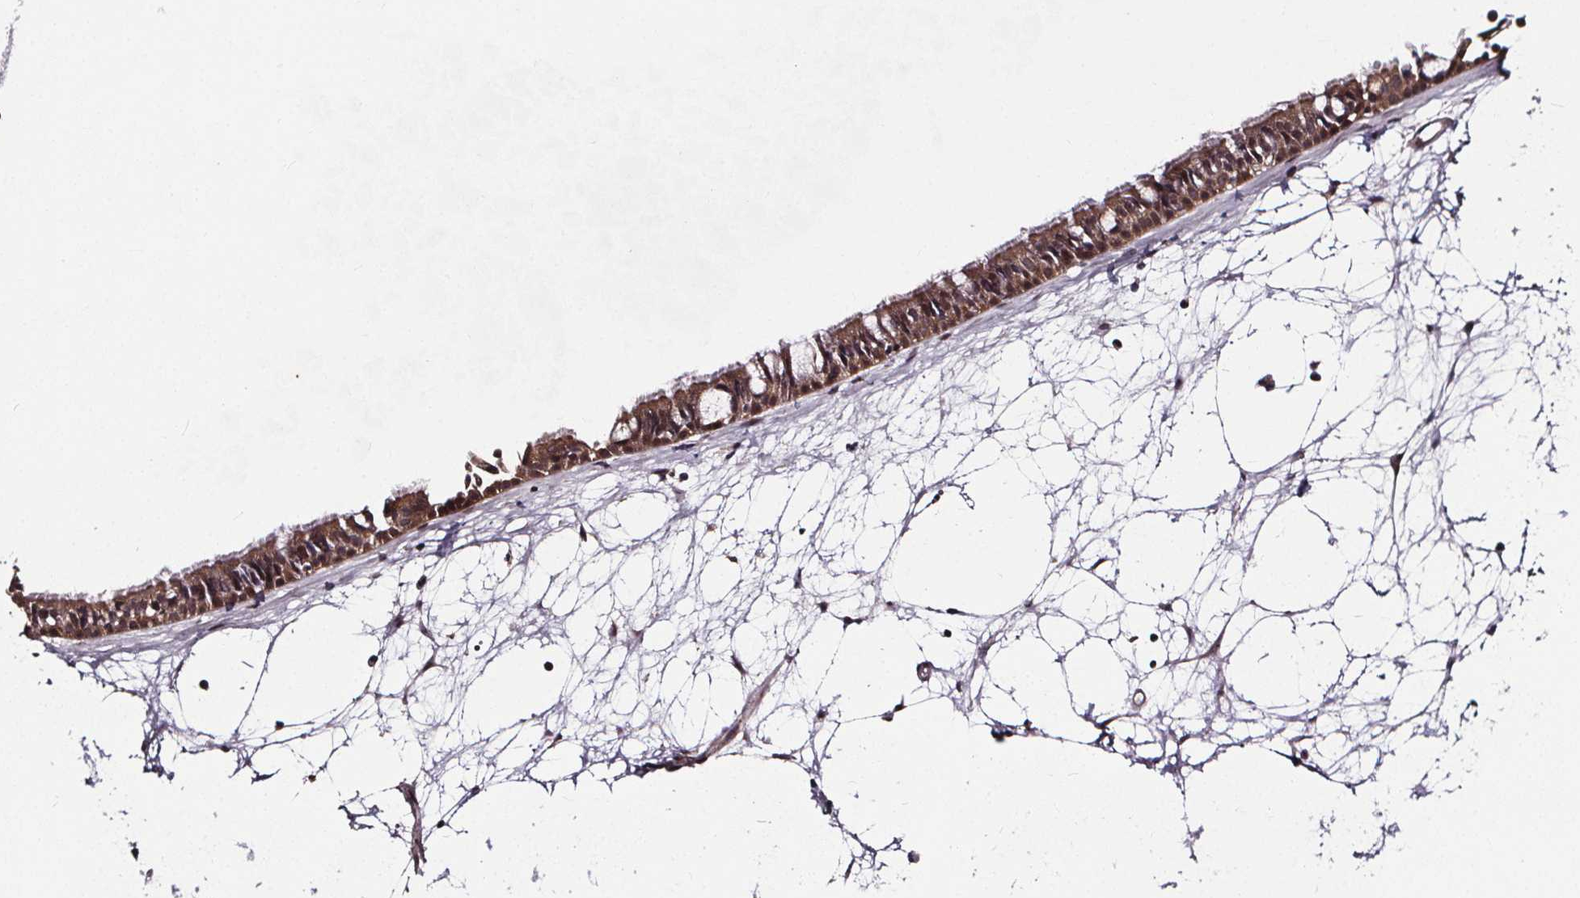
{"staining": {"intensity": "moderate", "quantity": ">75%", "location": "cytoplasmic/membranous,nuclear"}, "tissue": "nasopharynx", "cell_type": "Respiratory epithelial cells", "image_type": "normal", "snomed": [{"axis": "morphology", "description": "Normal tissue, NOS"}, {"axis": "topography", "description": "Nasopharynx"}], "caption": "IHC histopathology image of benign nasopharynx stained for a protein (brown), which shows medium levels of moderate cytoplasmic/membranous,nuclear positivity in approximately >75% of respiratory epithelial cells.", "gene": "DDIT3", "patient": {"sex": "male", "age": 31}}